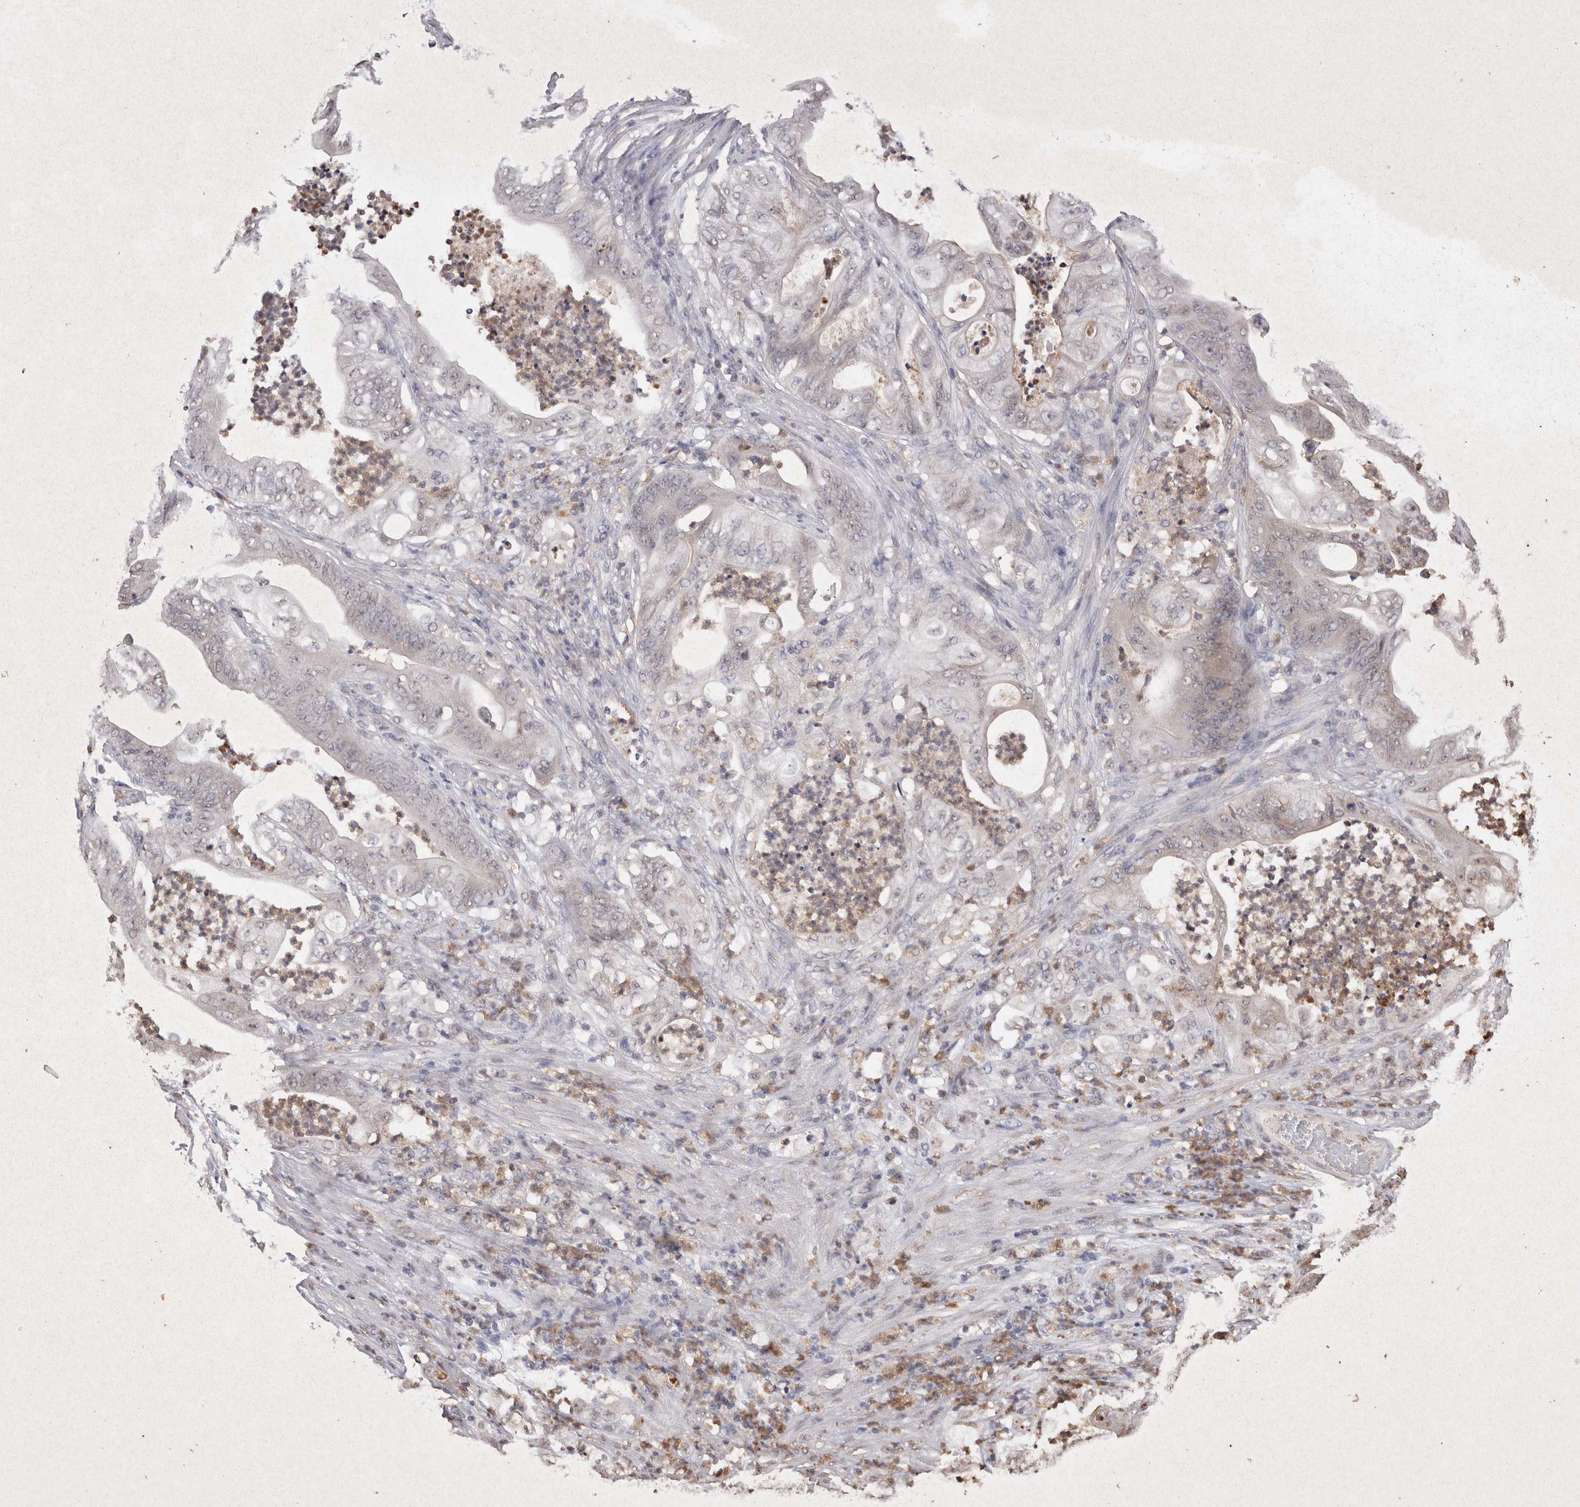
{"staining": {"intensity": "negative", "quantity": "none", "location": "none"}, "tissue": "stomach cancer", "cell_type": "Tumor cells", "image_type": "cancer", "snomed": [{"axis": "morphology", "description": "Adenocarcinoma, NOS"}, {"axis": "topography", "description": "Stomach"}], "caption": "DAB (3,3'-diaminobenzidine) immunohistochemical staining of human stomach adenocarcinoma shows no significant expression in tumor cells.", "gene": "GRK5", "patient": {"sex": "female", "age": 73}}